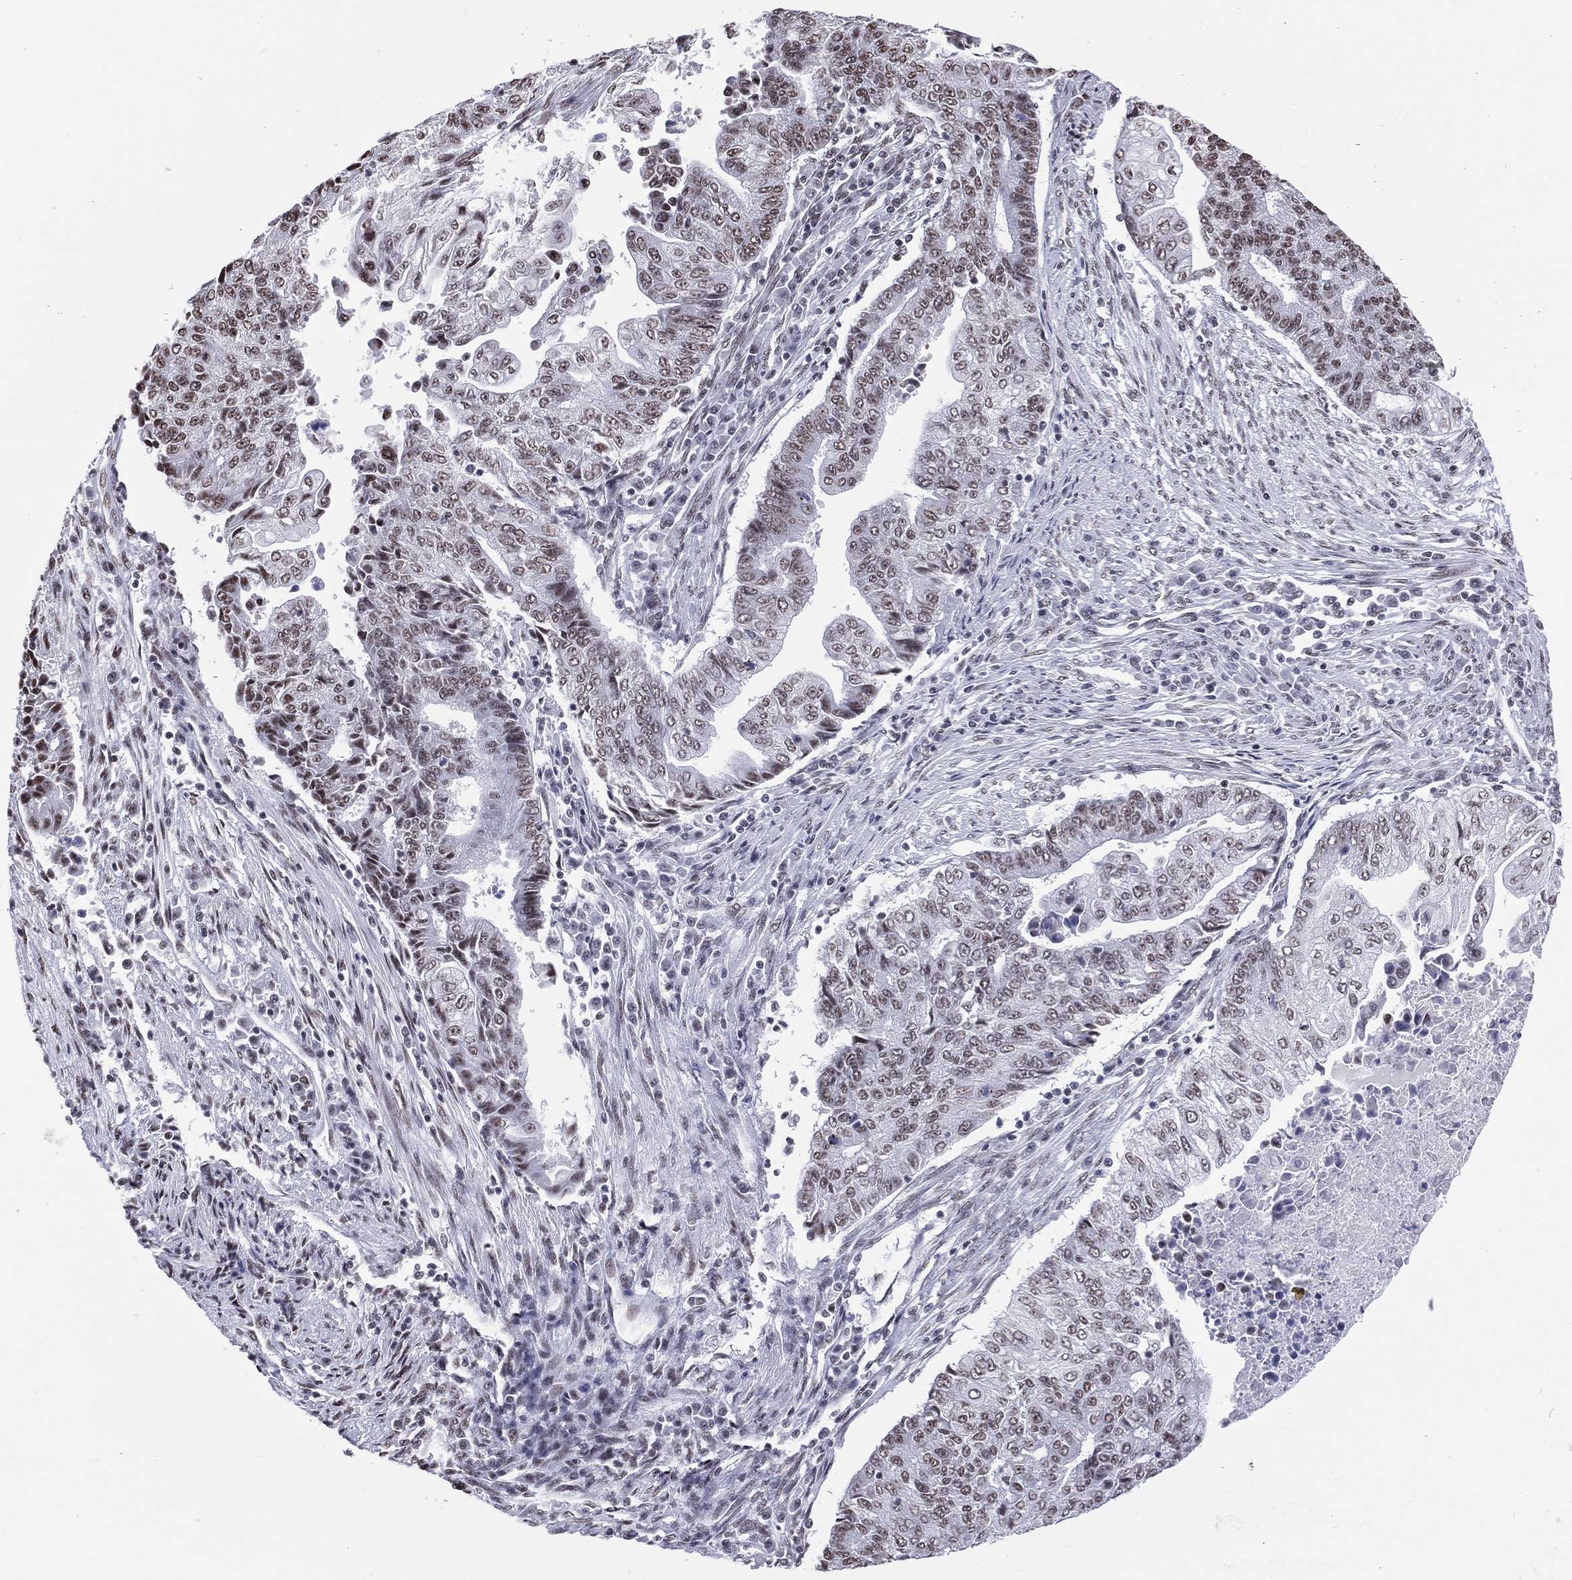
{"staining": {"intensity": "moderate", "quantity": "25%-75%", "location": "nuclear"}, "tissue": "endometrial cancer", "cell_type": "Tumor cells", "image_type": "cancer", "snomed": [{"axis": "morphology", "description": "Adenocarcinoma, NOS"}, {"axis": "topography", "description": "Uterus"}, {"axis": "topography", "description": "Endometrium"}], "caption": "Brown immunohistochemical staining in human endometrial adenocarcinoma reveals moderate nuclear staining in about 25%-75% of tumor cells.", "gene": "ZNF7", "patient": {"sex": "female", "age": 54}}